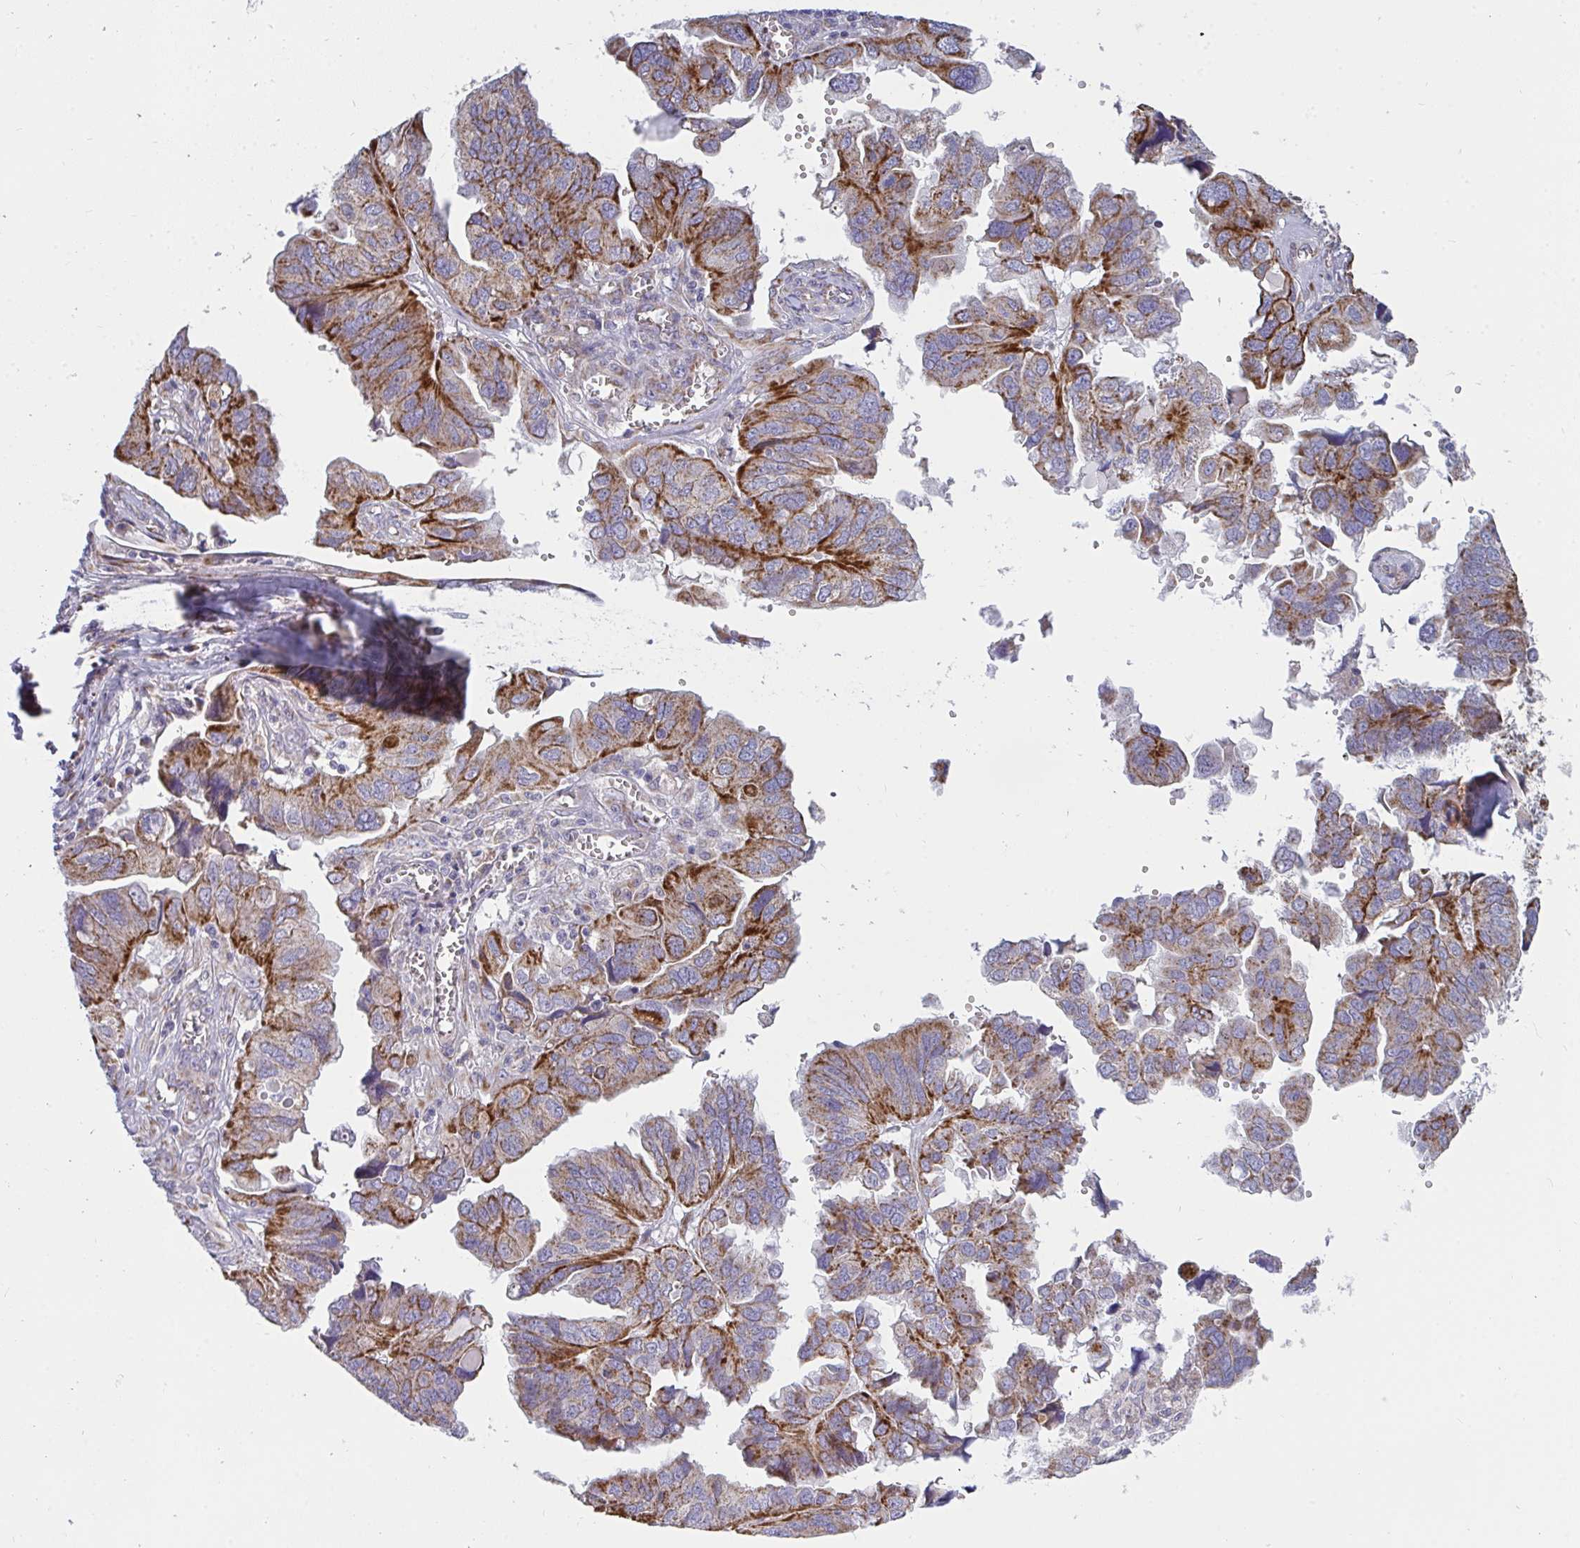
{"staining": {"intensity": "strong", "quantity": "25%-75%", "location": "cytoplasmic/membranous"}, "tissue": "ovarian cancer", "cell_type": "Tumor cells", "image_type": "cancer", "snomed": [{"axis": "morphology", "description": "Cystadenocarcinoma, serous, NOS"}, {"axis": "topography", "description": "Ovary"}], "caption": "Strong cytoplasmic/membranous positivity for a protein is present in approximately 25%-75% of tumor cells of serous cystadenocarcinoma (ovarian) using immunohistochemistry.", "gene": "FAHD1", "patient": {"sex": "female", "age": 79}}